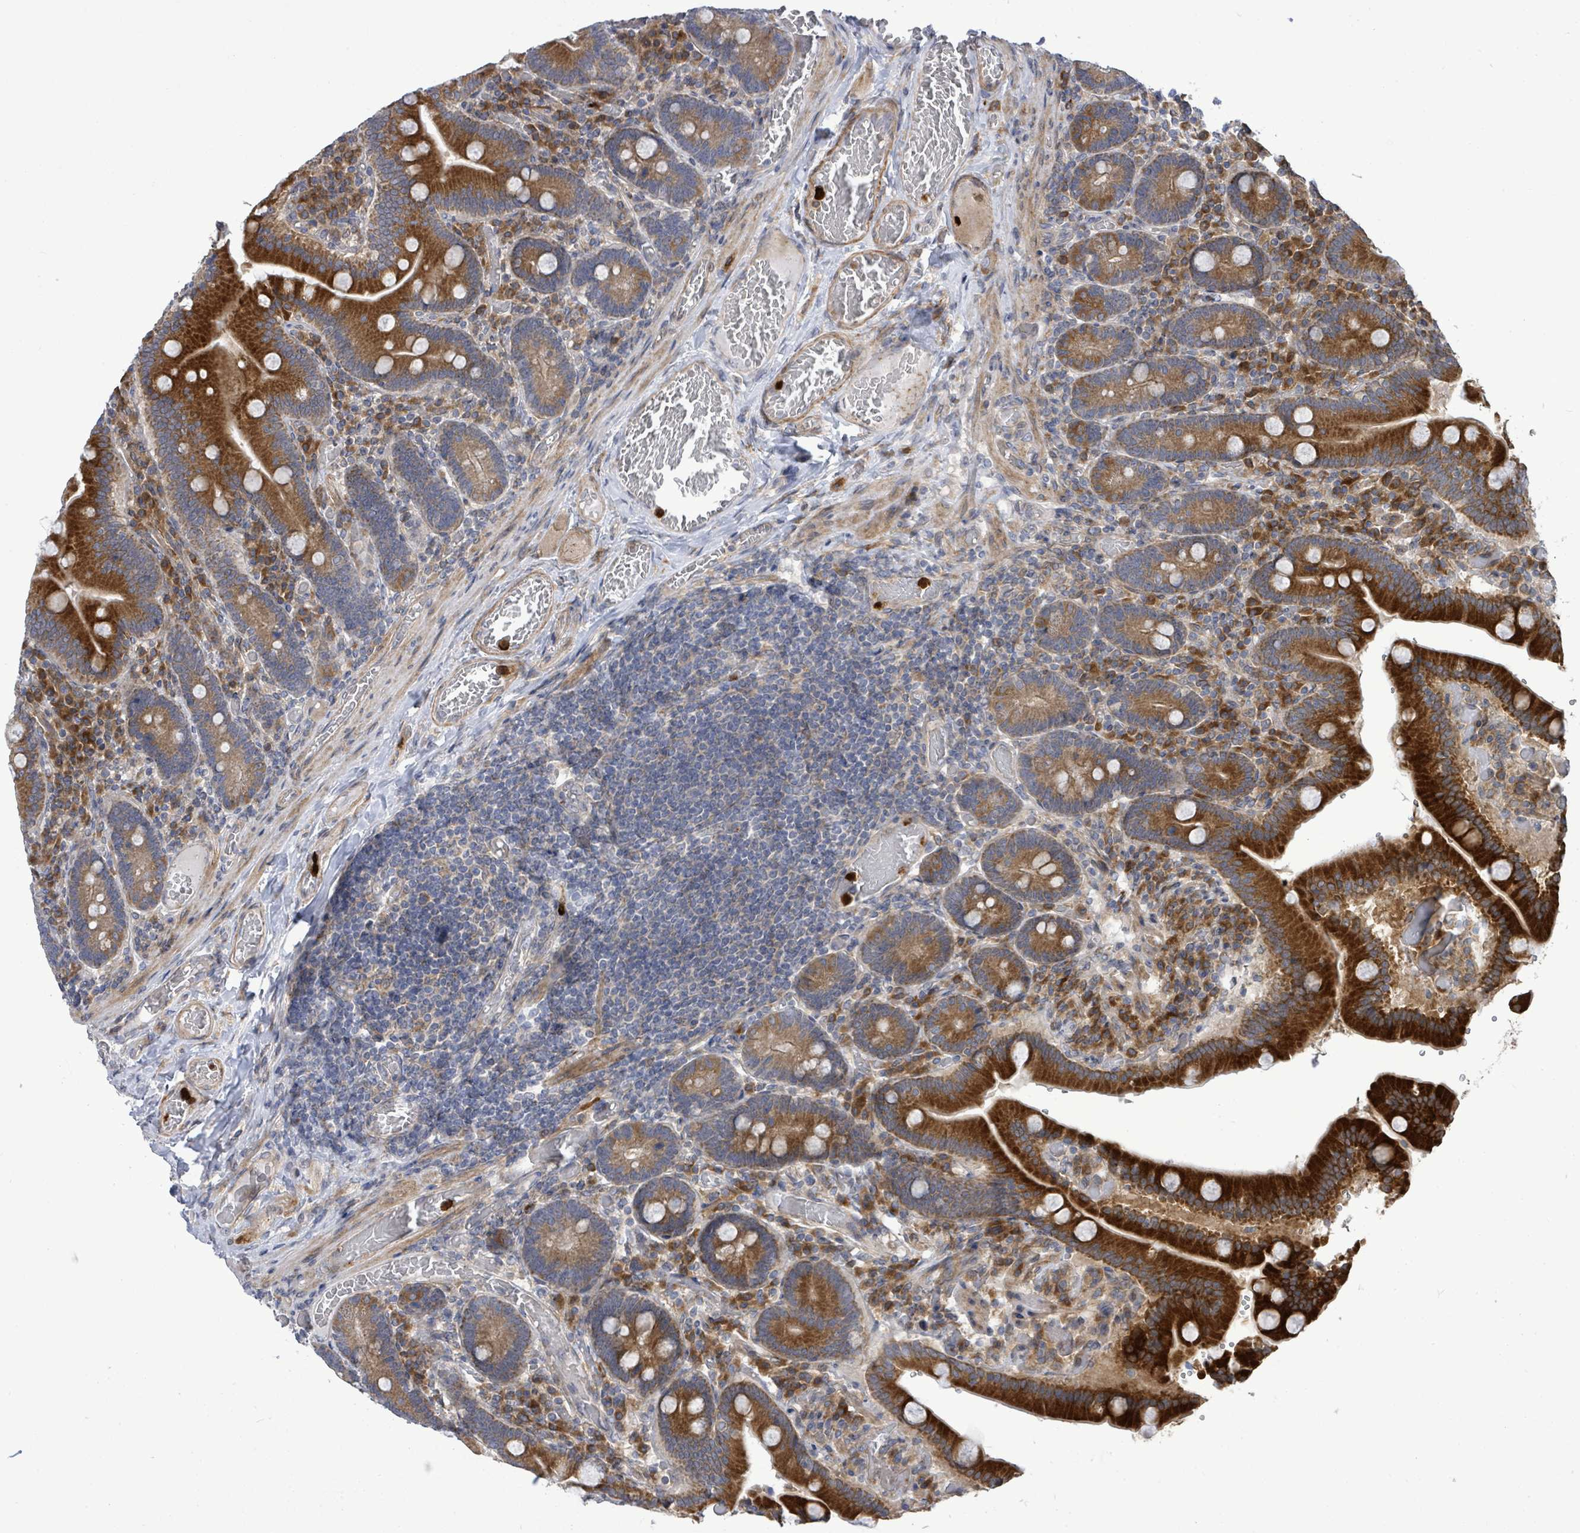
{"staining": {"intensity": "strong", "quantity": ">75%", "location": "cytoplasmic/membranous"}, "tissue": "duodenum", "cell_type": "Glandular cells", "image_type": "normal", "snomed": [{"axis": "morphology", "description": "Normal tissue, NOS"}, {"axis": "topography", "description": "Duodenum"}], "caption": "Glandular cells display high levels of strong cytoplasmic/membranous staining in approximately >75% of cells in benign human duodenum. The protein is shown in brown color, while the nuclei are stained blue.", "gene": "SAR1A", "patient": {"sex": "female", "age": 62}}